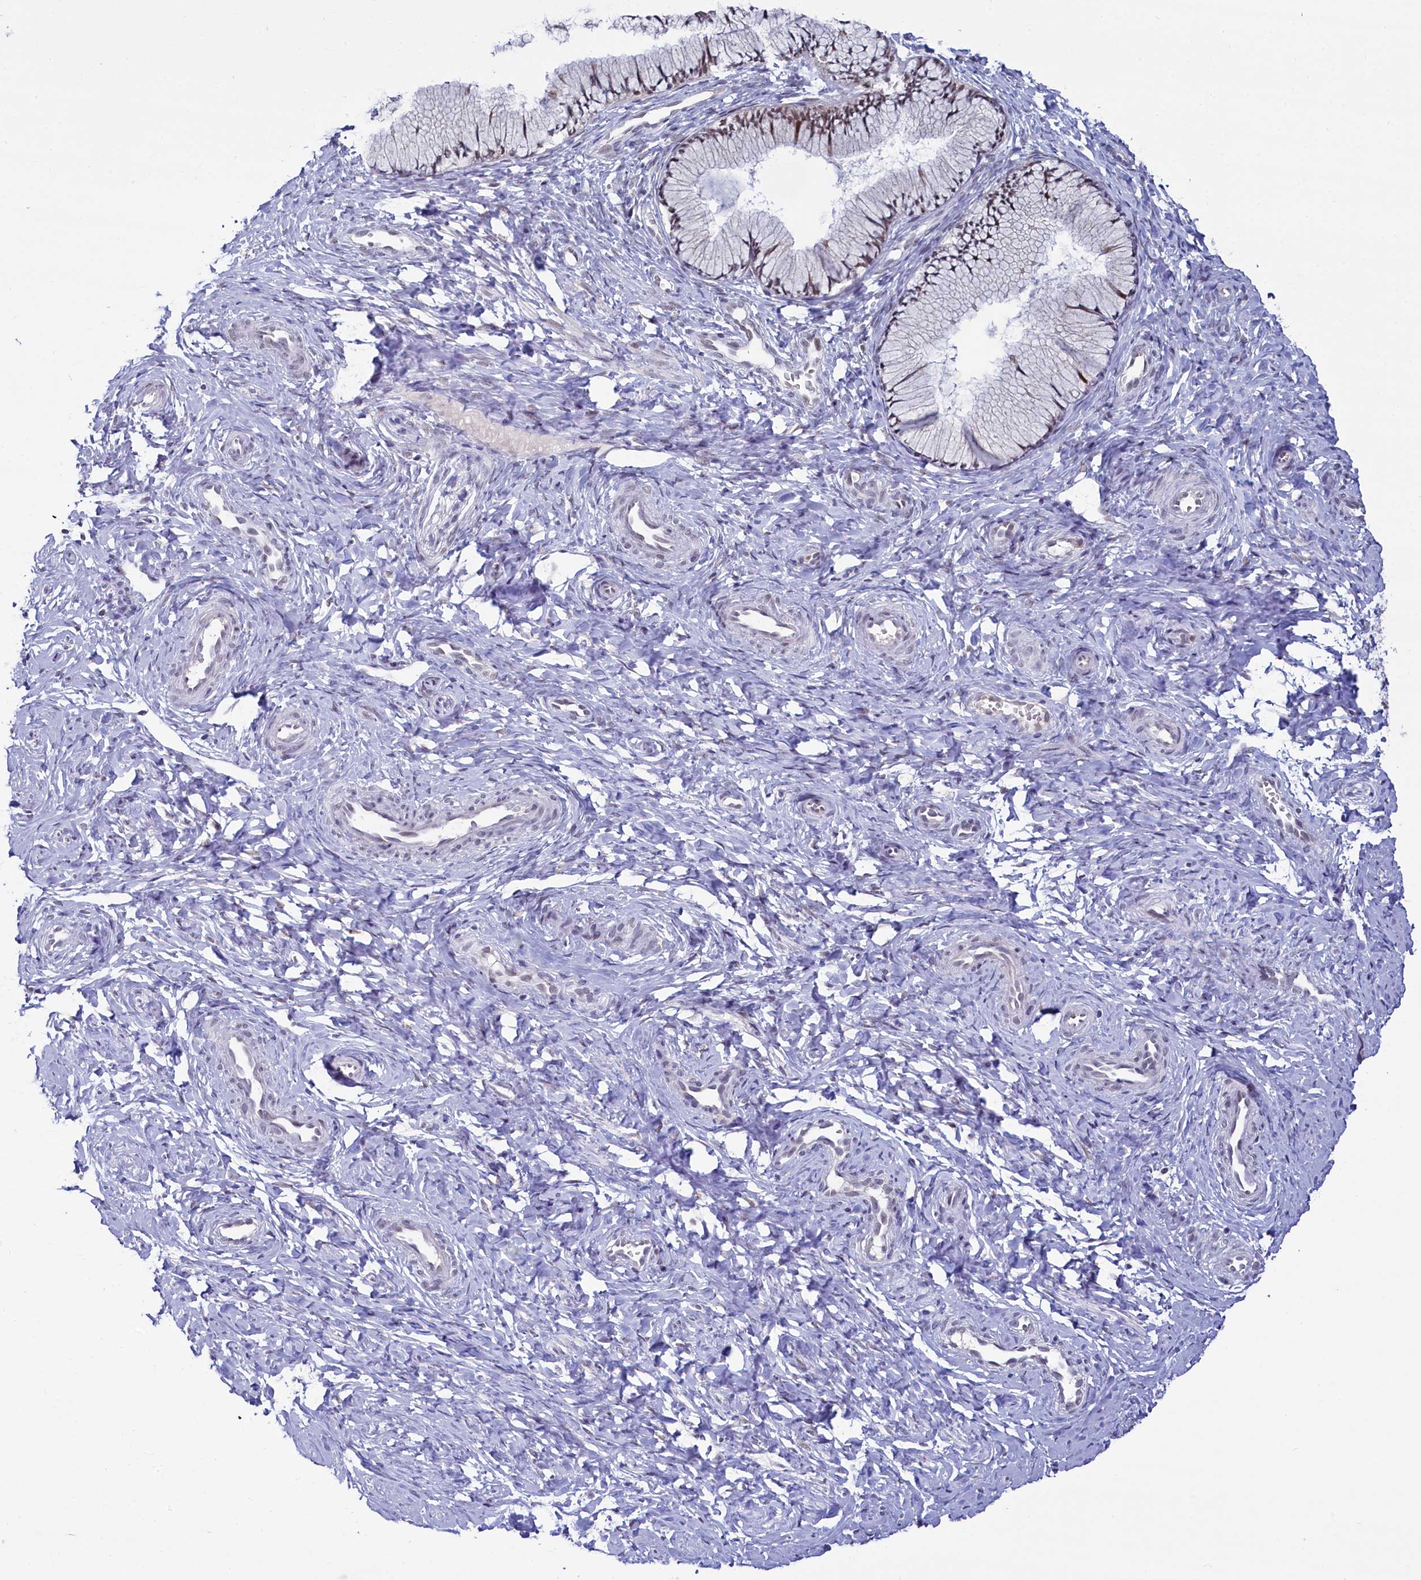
{"staining": {"intensity": "weak", "quantity": "<25%", "location": "nuclear"}, "tissue": "cervix", "cell_type": "Glandular cells", "image_type": "normal", "snomed": [{"axis": "morphology", "description": "Normal tissue, NOS"}, {"axis": "topography", "description": "Cervix"}], "caption": "Immunohistochemistry photomicrograph of normal cervix: cervix stained with DAB (3,3'-diaminobenzidine) displays no significant protein positivity in glandular cells. Brightfield microscopy of immunohistochemistry stained with DAB (brown) and hematoxylin (blue), captured at high magnification.", "gene": "PPHLN1", "patient": {"sex": "female", "age": 27}}